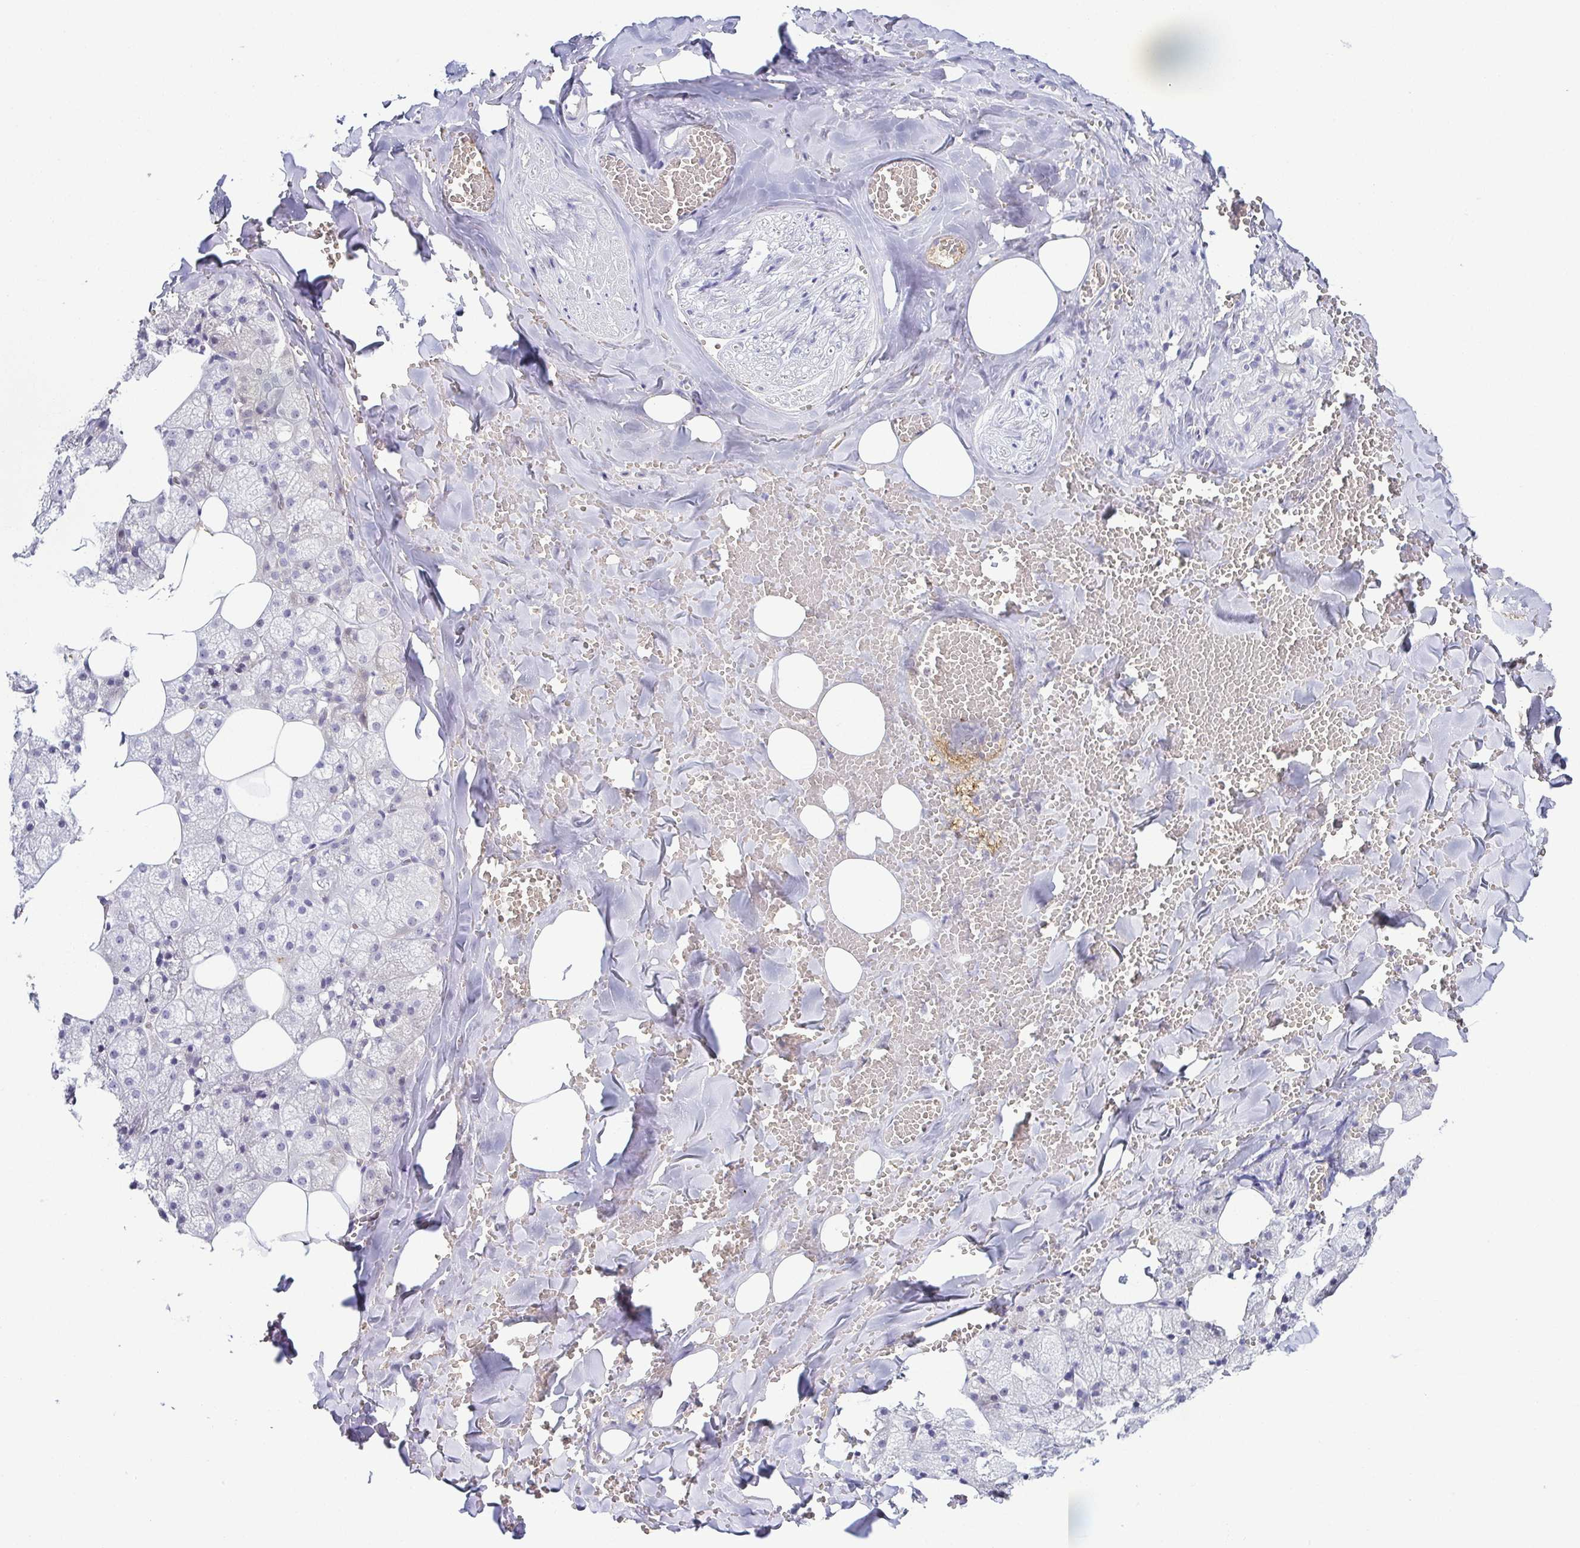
{"staining": {"intensity": "negative", "quantity": "none", "location": "none"}, "tissue": "salivary gland", "cell_type": "Glandular cells", "image_type": "normal", "snomed": [{"axis": "morphology", "description": "Normal tissue, NOS"}, {"axis": "topography", "description": "Salivary gland"}, {"axis": "topography", "description": "Peripheral nerve tissue"}], "caption": "Immunohistochemical staining of benign human salivary gland displays no significant staining in glandular cells.", "gene": "FAM162B", "patient": {"sex": "male", "age": 38}}